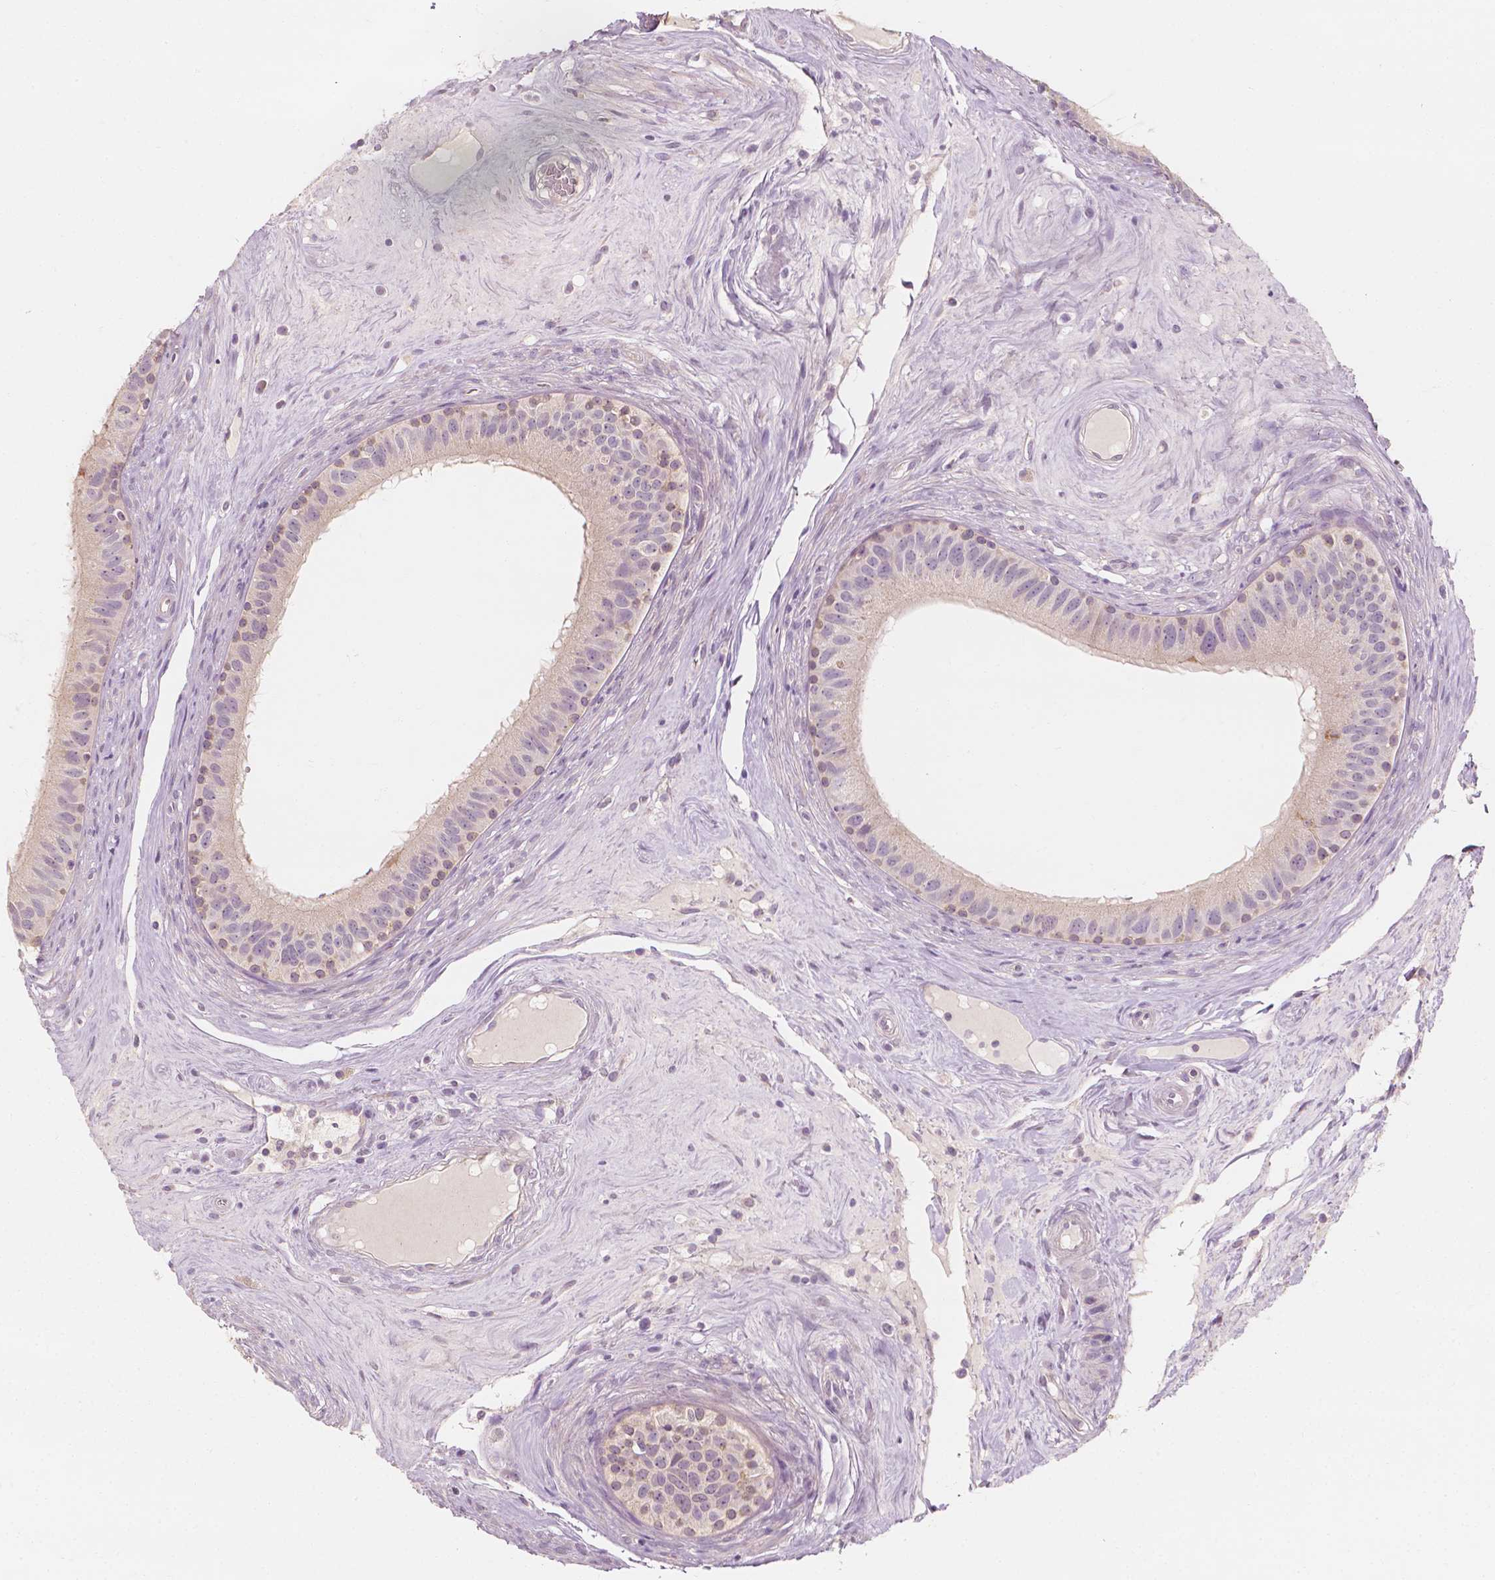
{"staining": {"intensity": "weak", "quantity": "<25%", "location": "cytoplasmic/membranous"}, "tissue": "epididymis", "cell_type": "Glandular cells", "image_type": "normal", "snomed": [{"axis": "morphology", "description": "Normal tissue, NOS"}, {"axis": "topography", "description": "Epididymis"}], "caption": "Protein analysis of benign epididymis demonstrates no significant positivity in glandular cells.", "gene": "SHPK", "patient": {"sex": "male", "age": 59}}